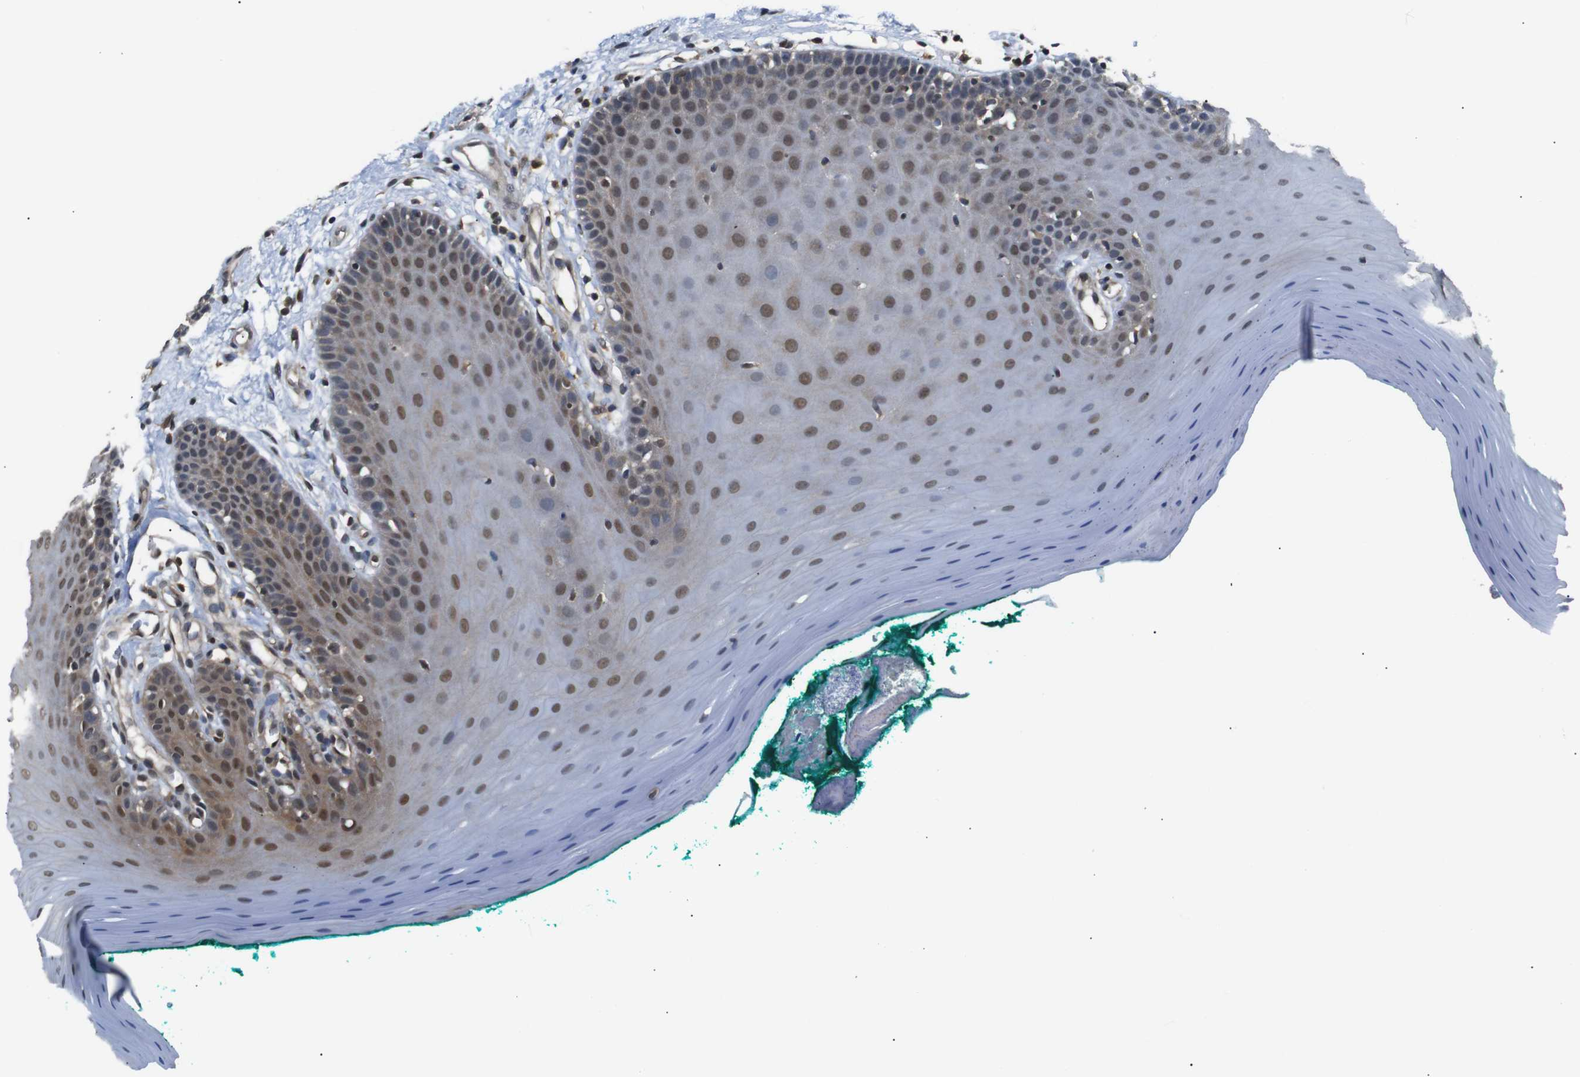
{"staining": {"intensity": "moderate", "quantity": "25%-75%", "location": "cytoplasmic/membranous,nuclear"}, "tissue": "oral mucosa", "cell_type": "Squamous epithelial cells", "image_type": "normal", "snomed": [{"axis": "morphology", "description": "Normal tissue, NOS"}, {"axis": "topography", "description": "Skeletal muscle"}, {"axis": "topography", "description": "Oral tissue"}], "caption": "A brown stain shows moderate cytoplasmic/membranous,nuclear staining of a protein in squamous epithelial cells of unremarkable human oral mucosa.", "gene": "UBXN1", "patient": {"sex": "male", "age": 58}}